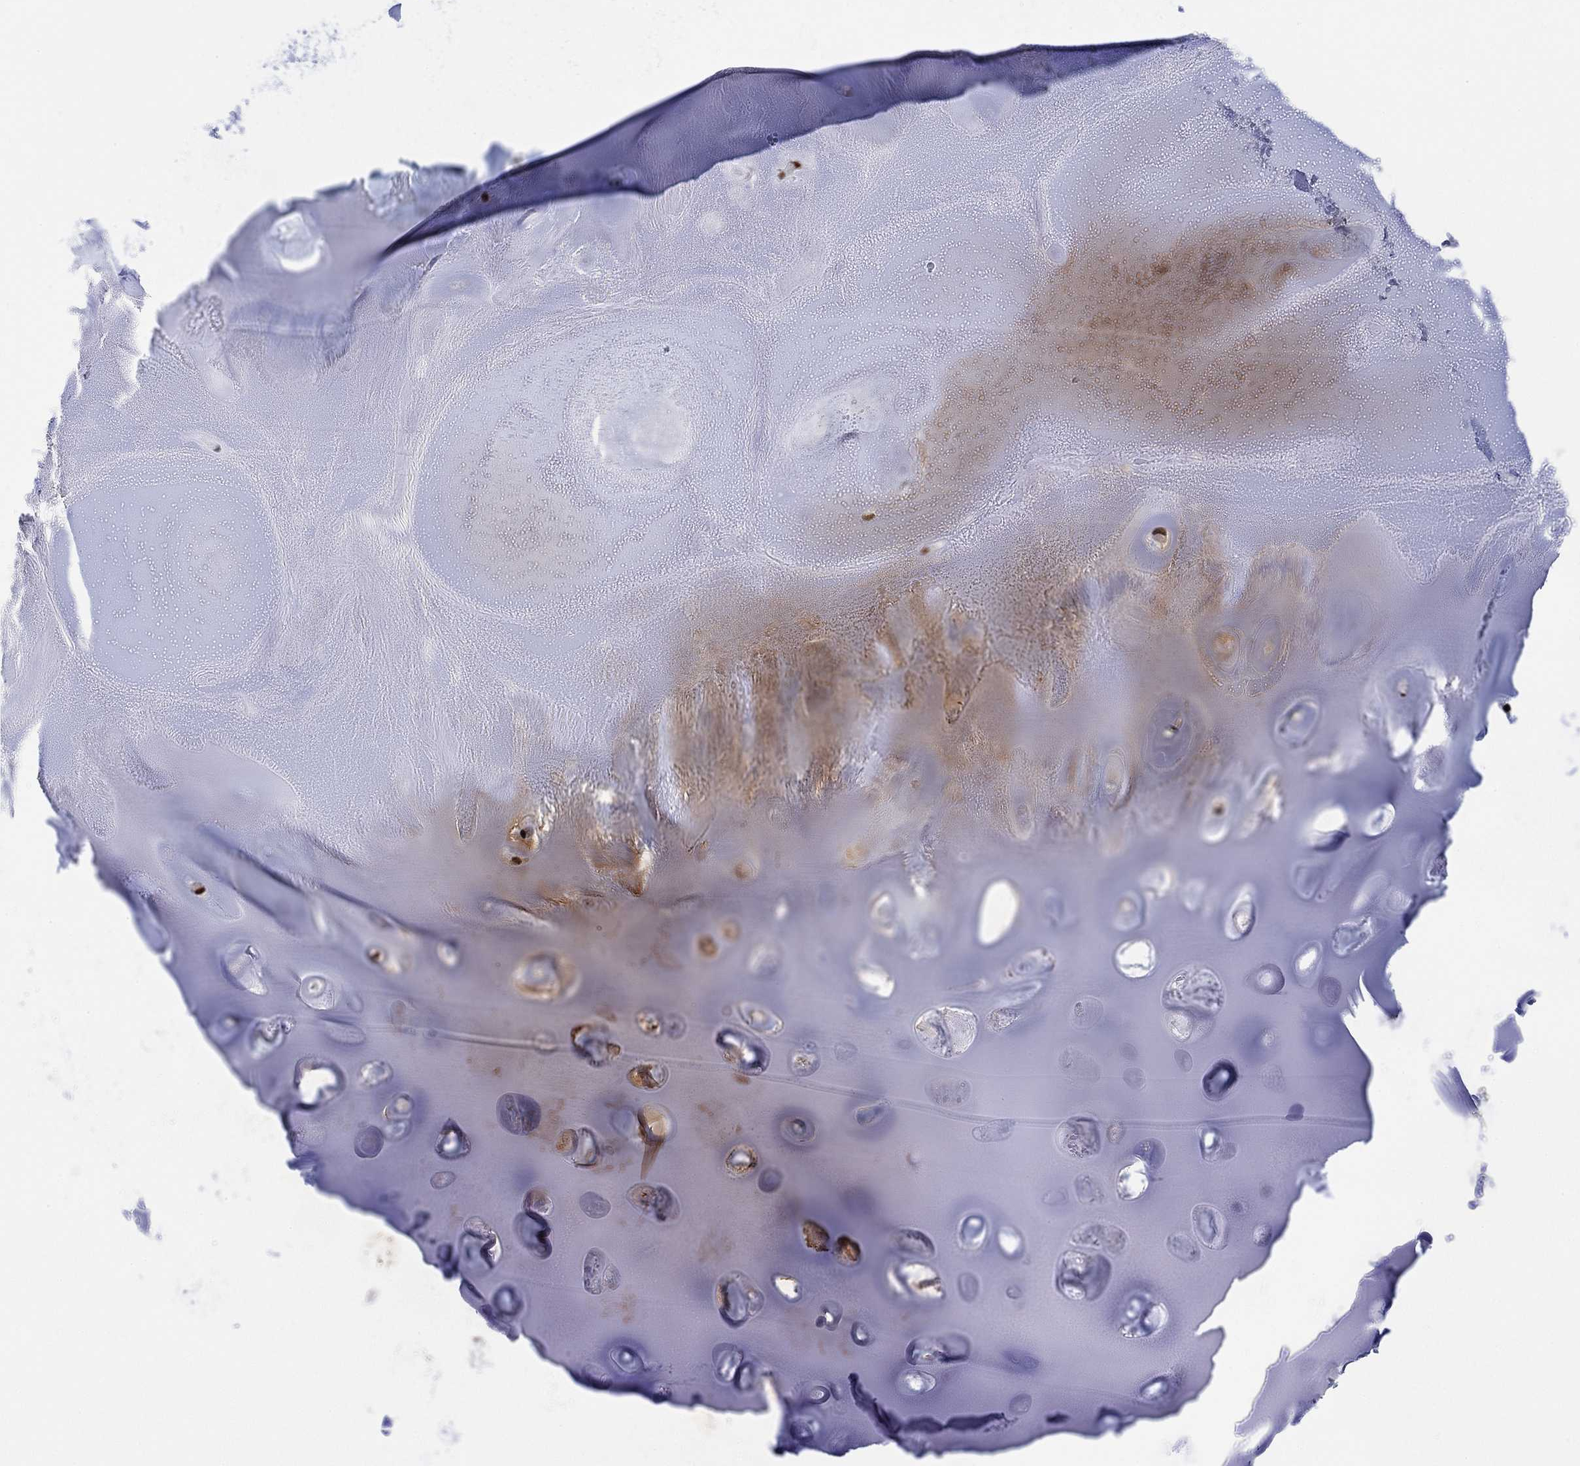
{"staining": {"intensity": "strong", "quantity": "25%-75%", "location": "cytoplasmic/membranous,nuclear"}, "tissue": "soft tissue", "cell_type": "Chondrocytes", "image_type": "normal", "snomed": [{"axis": "morphology", "description": "Normal tissue, NOS"}, {"axis": "morphology", "description": "Squamous cell carcinoma, NOS"}, {"axis": "topography", "description": "Cartilage tissue"}, {"axis": "topography", "description": "Lung"}], "caption": "Immunohistochemical staining of normal human soft tissue shows high levels of strong cytoplasmic/membranous,nuclear expression in approximately 25%-75% of chondrocytes.", "gene": "VAT1L", "patient": {"sex": "male", "age": 66}}